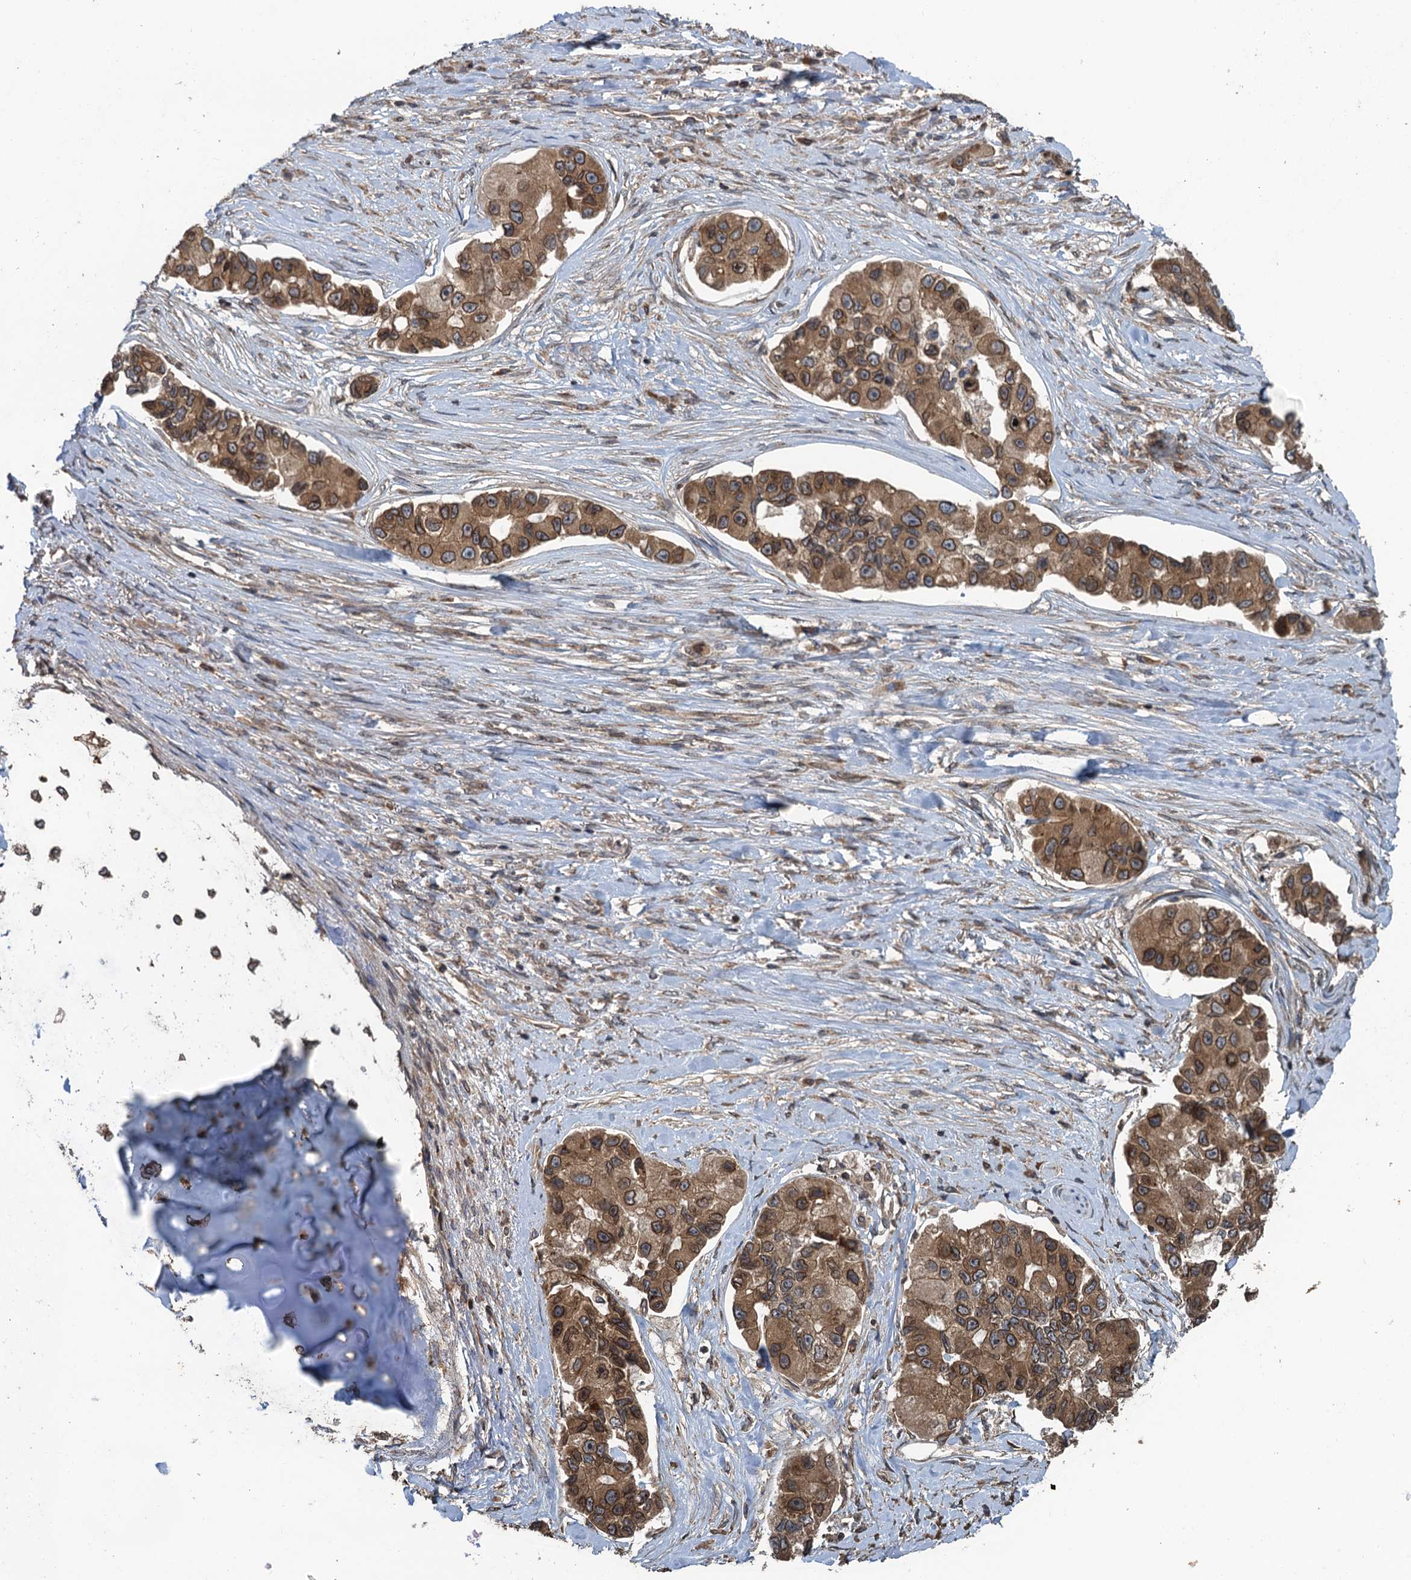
{"staining": {"intensity": "moderate", "quantity": ">75%", "location": "cytoplasmic/membranous,nuclear"}, "tissue": "lung cancer", "cell_type": "Tumor cells", "image_type": "cancer", "snomed": [{"axis": "morphology", "description": "Adenocarcinoma, NOS"}, {"axis": "topography", "description": "Lung"}], "caption": "Tumor cells reveal medium levels of moderate cytoplasmic/membranous and nuclear positivity in approximately >75% of cells in human adenocarcinoma (lung). Nuclei are stained in blue.", "gene": "GLE1", "patient": {"sex": "female", "age": 54}}